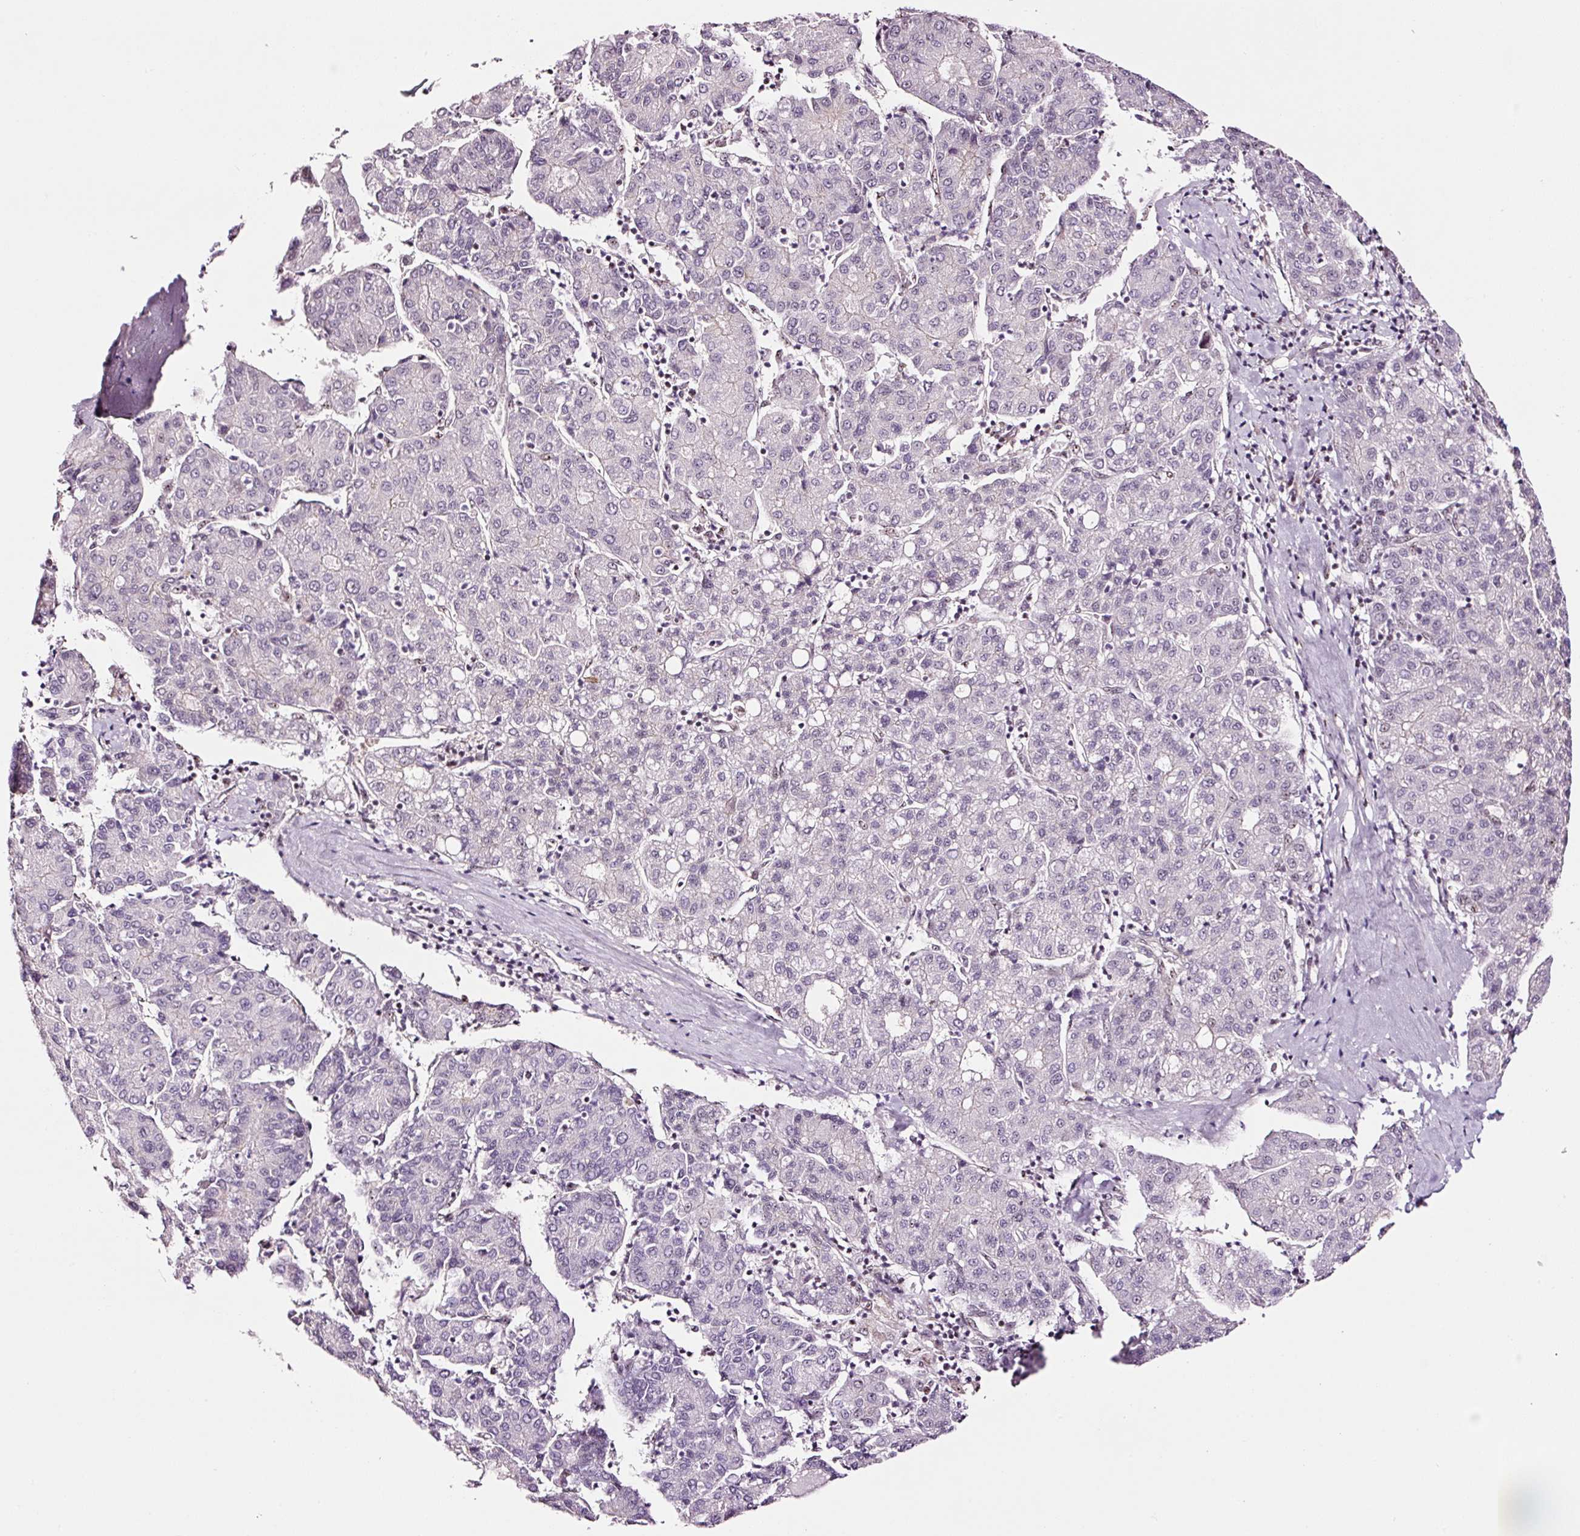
{"staining": {"intensity": "negative", "quantity": "none", "location": "none"}, "tissue": "liver cancer", "cell_type": "Tumor cells", "image_type": "cancer", "snomed": [{"axis": "morphology", "description": "Carcinoma, Hepatocellular, NOS"}, {"axis": "topography", "description": "Liver"}], "caption": "DAB immunohistochemical staining of human liver cancer (hepatocellular carcinoma) shows no significant positivity in tumor cells.", "gene": "GNL3", "patient": {"sex": "male", "age": 65}}